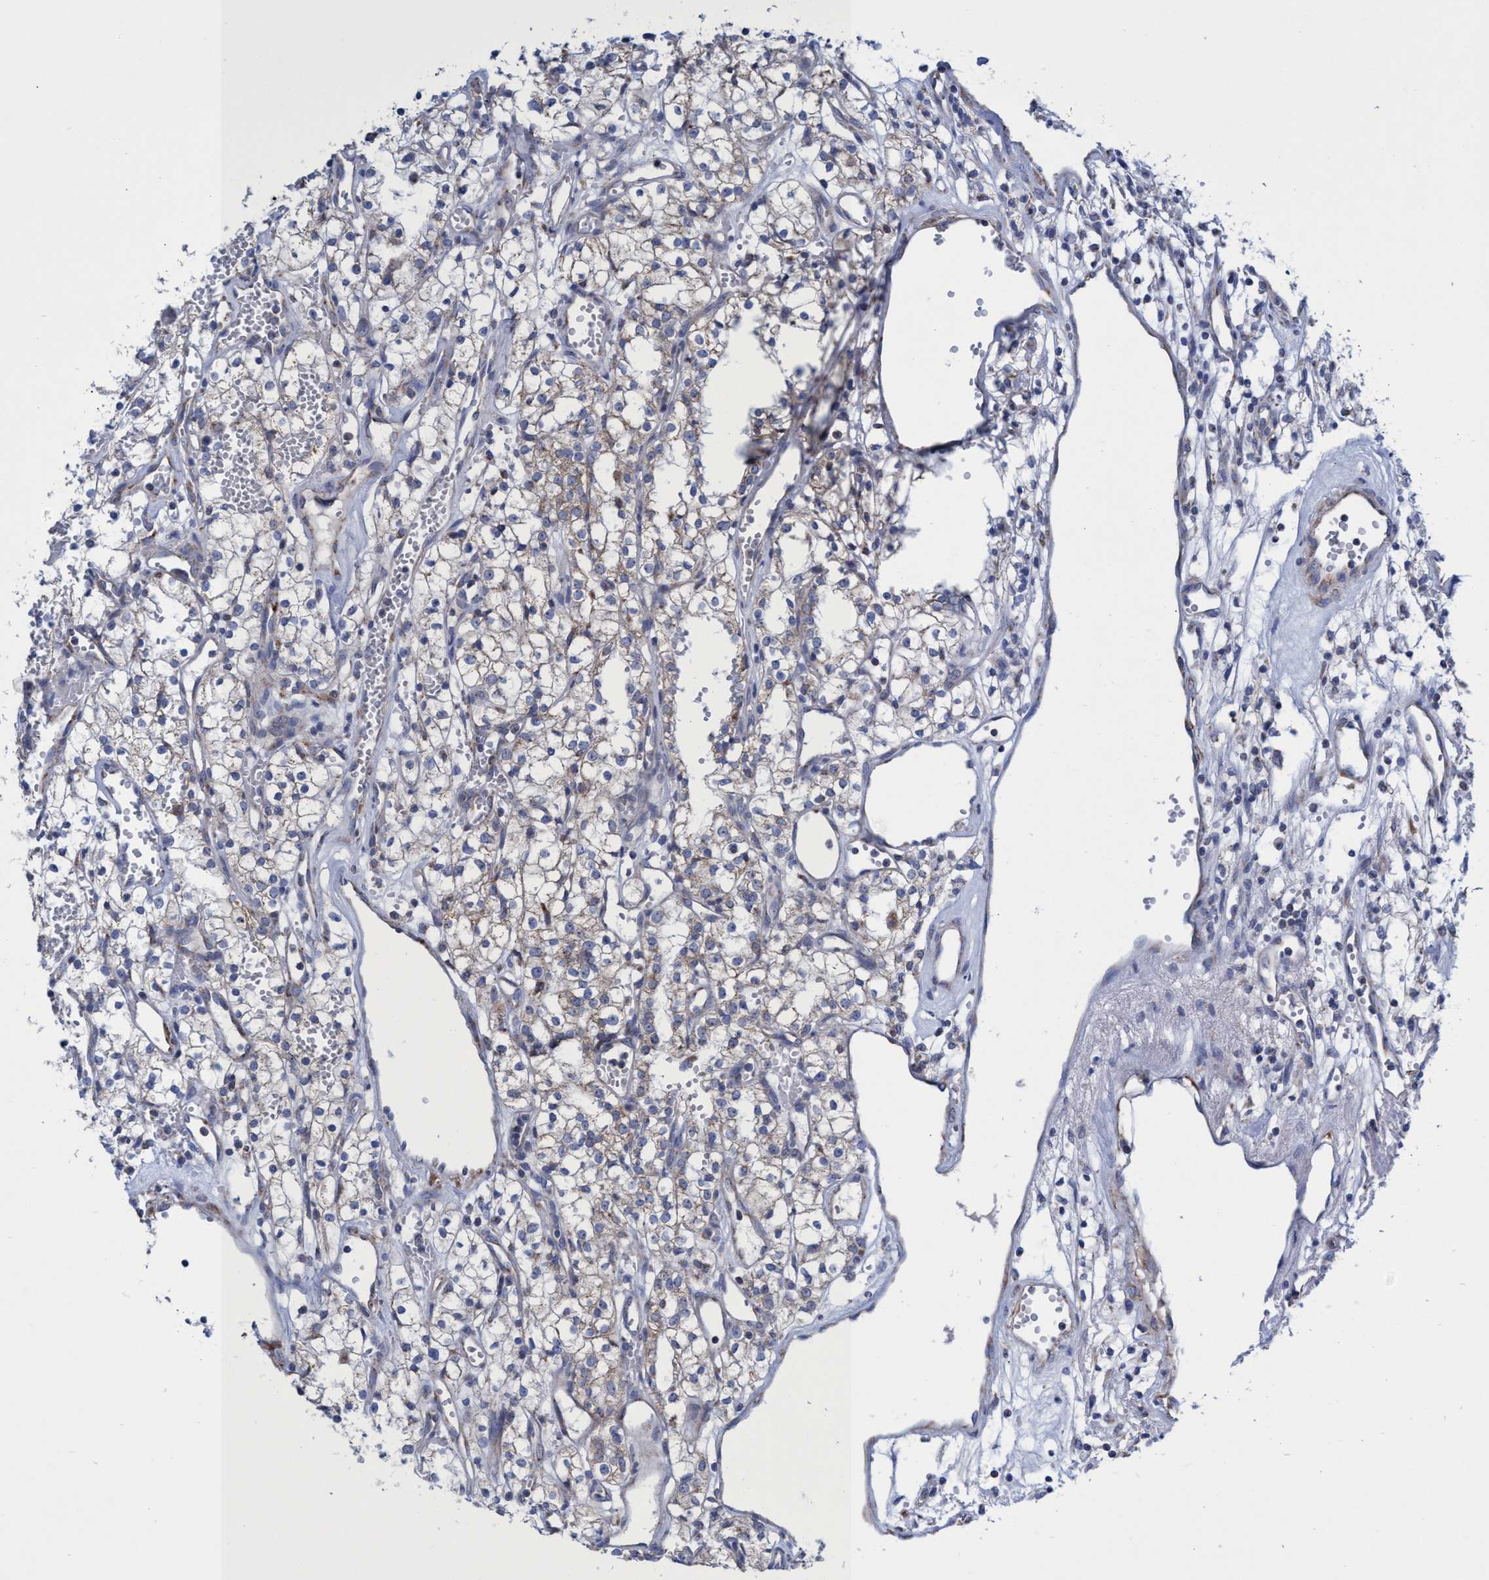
{"staining": {"intensity": "weak", "quantity": "<25%", "location": "cytoplasmic/membranous"}, "tissue": "renal cancer", "cell_type": "Tumor cells", "image_type": "cancer", "snomed": [{"axis": "morphology", "description": "Adenocarcinoma, NOS"}, {"axis": "topography", "description": "Kidney"}], "caption": "There is no significant positivity in tumor cells of renal cancer (adenocarcinoma). The staining is performed using DAB brown chromogen with nuclei counter-stained in using hematoxylin.", "gene": "ZNF750", "patient": {"sex": "male", "age": 59}}